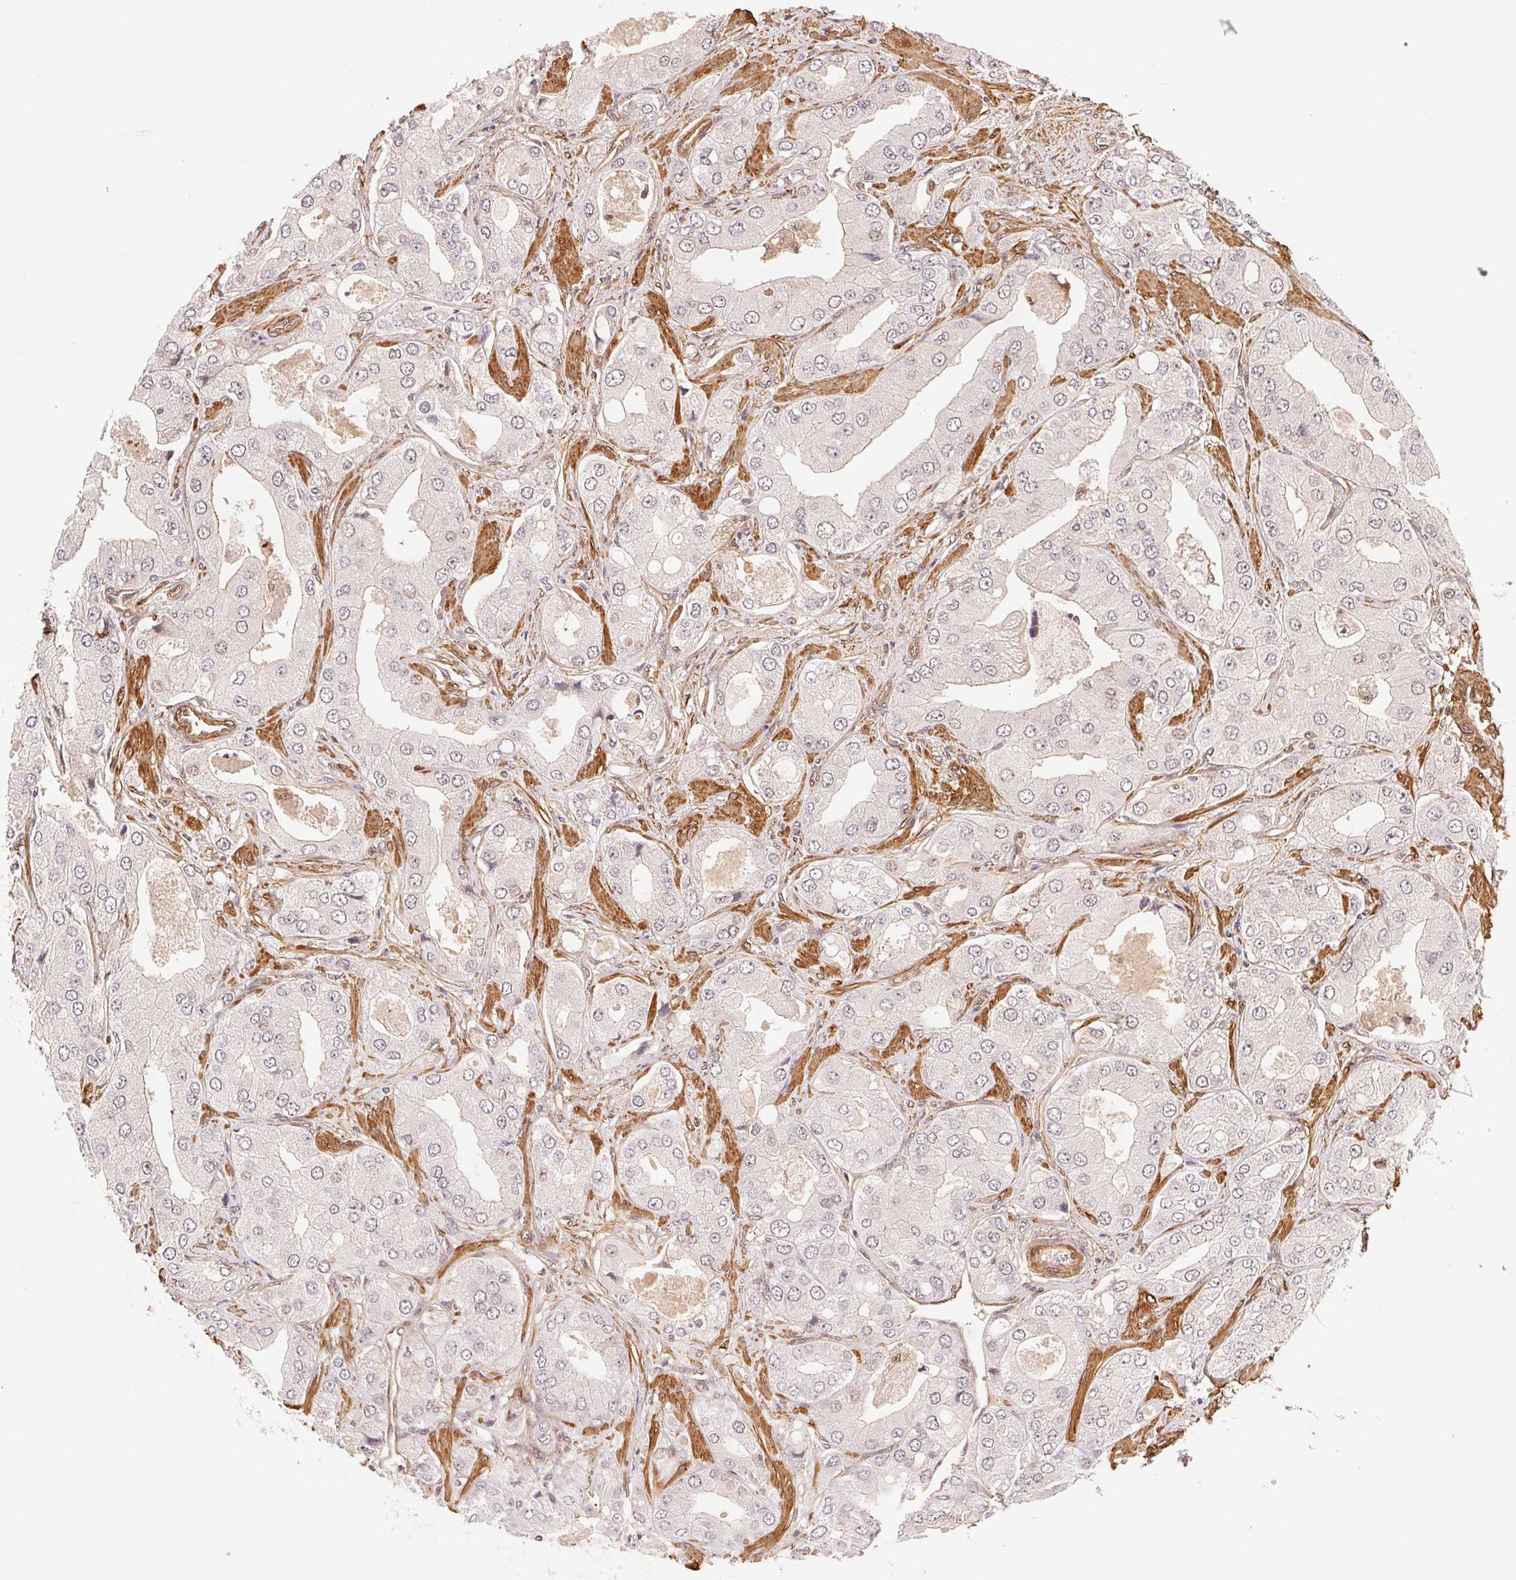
{"staining": {"intensity": "weak", "quantity": "<25%", "location": "nuclear"}, "tissue": "prostate cancer", "cell_type": "Tumor cells", "image_type": "cancer", "snomed": [{"axis": "morphology", "description": "Adenocarcinoma, Low grade"}, {"axis": "topography", "description": "Prostate"}], "caption": "IHC histopathology image of neoplastic tissue: prostate cancer stained with DAB shows no significant protein expression in tumor cells. (DAB (3,3'-diaminobenzidine) immunohistochemistry visualized using brightfield microscopy, high magnification).", "gene": "TNIP2", "patient": {"sex": "male", "age": 60}}